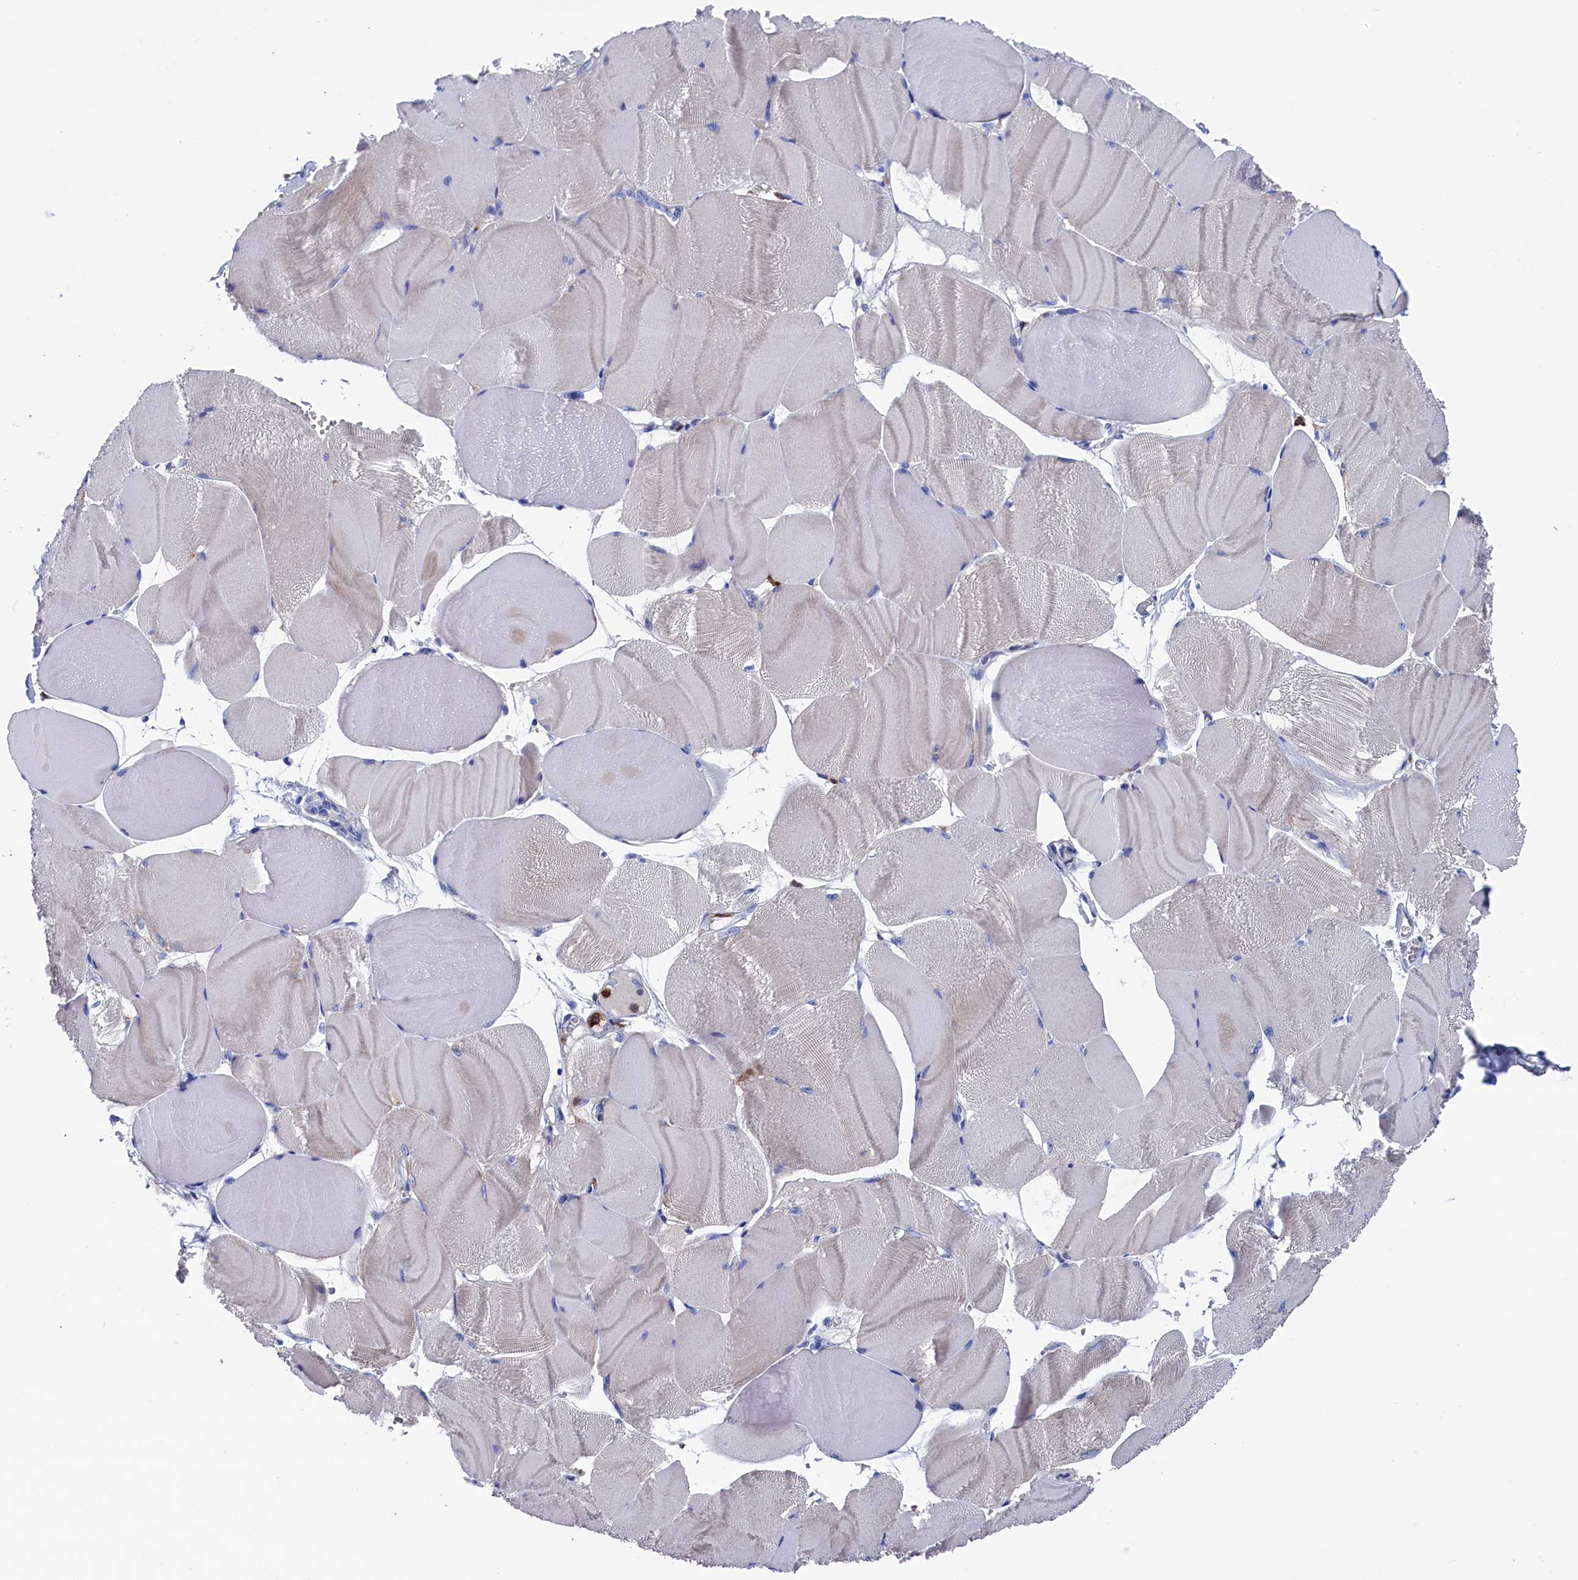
{"staining": {"intensity": "negative", "quantity": "none", "location": "none"}, "tissue": "skeletal muscle", "cell_type": "Myocytes", "image_type": "normal", "snomed": [{"axis": "morphology", "description": "Normal tissue, NOS"}, {"axis": "morphology", "description": "Basal cell carcinoma"}, {"axis": "topography", "description": "Skeletal muscle"}], "caption": "Immunohistochemistry (IHC) of benign skeletal muscle demonstrates no expression in myocytes. (Brightfield microscopy of DAB immunohistochemistry (IHC) at high magnification).", "gene": "TYROBP", "patient": {"sex": "female", "age": 64}}